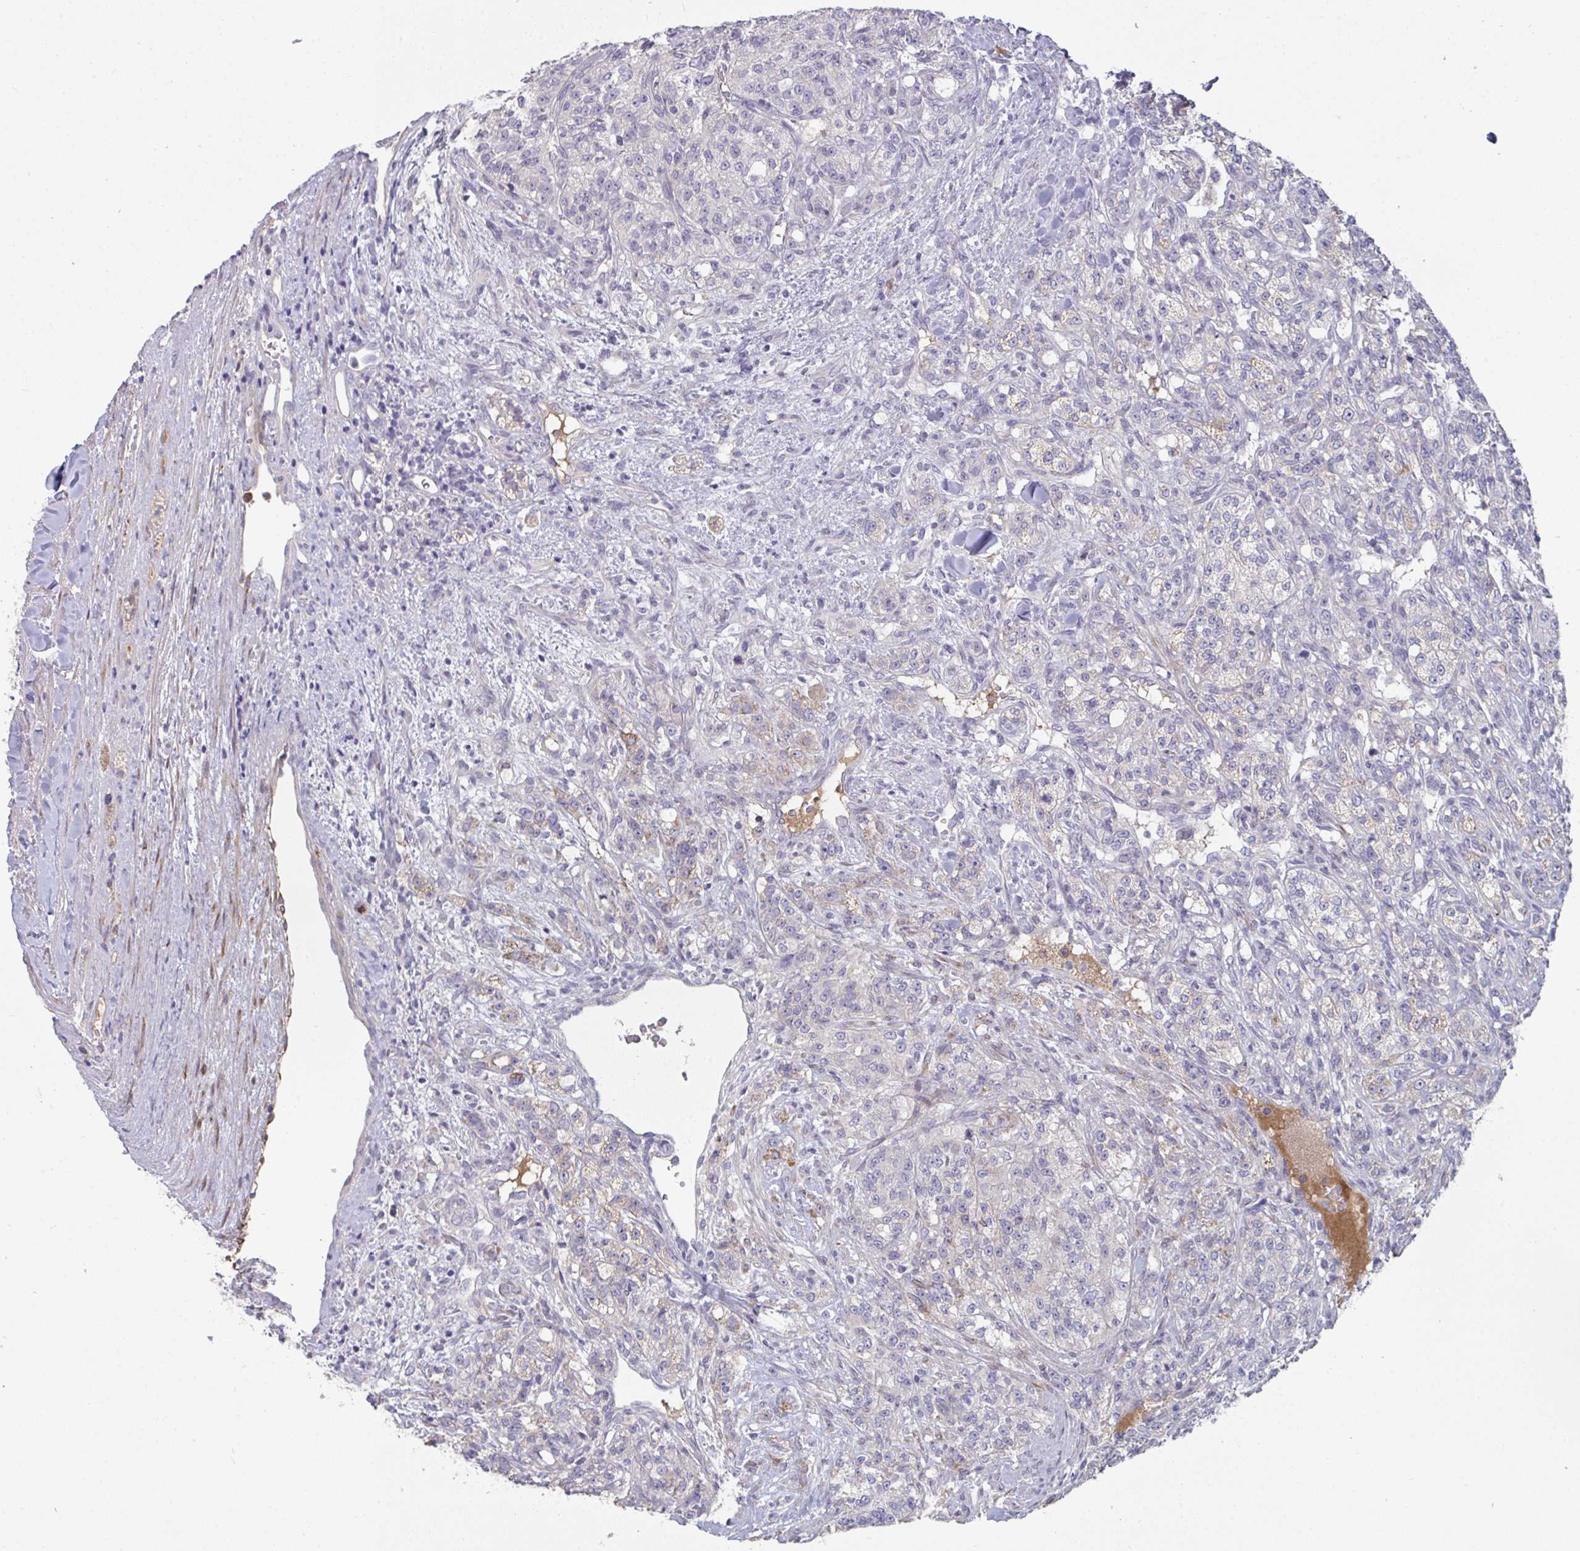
{"staining": {"intensity": "negative", "quantity": "none", "location": "none"}, "tissue": "renal cancer", "cell_type": "Tumor cells", "image_type": "cancer", "snomed": [{"axis": "morphology", "description": "Adenocarcinoma, NOS"}, {"axis": "topography", "description": "Kidney"}], "caption": "IHC of human renal cancer shows no positivity in tumor cells.", "gene": "HGFAC", "patient": {"sex": "female", "age": 63}}